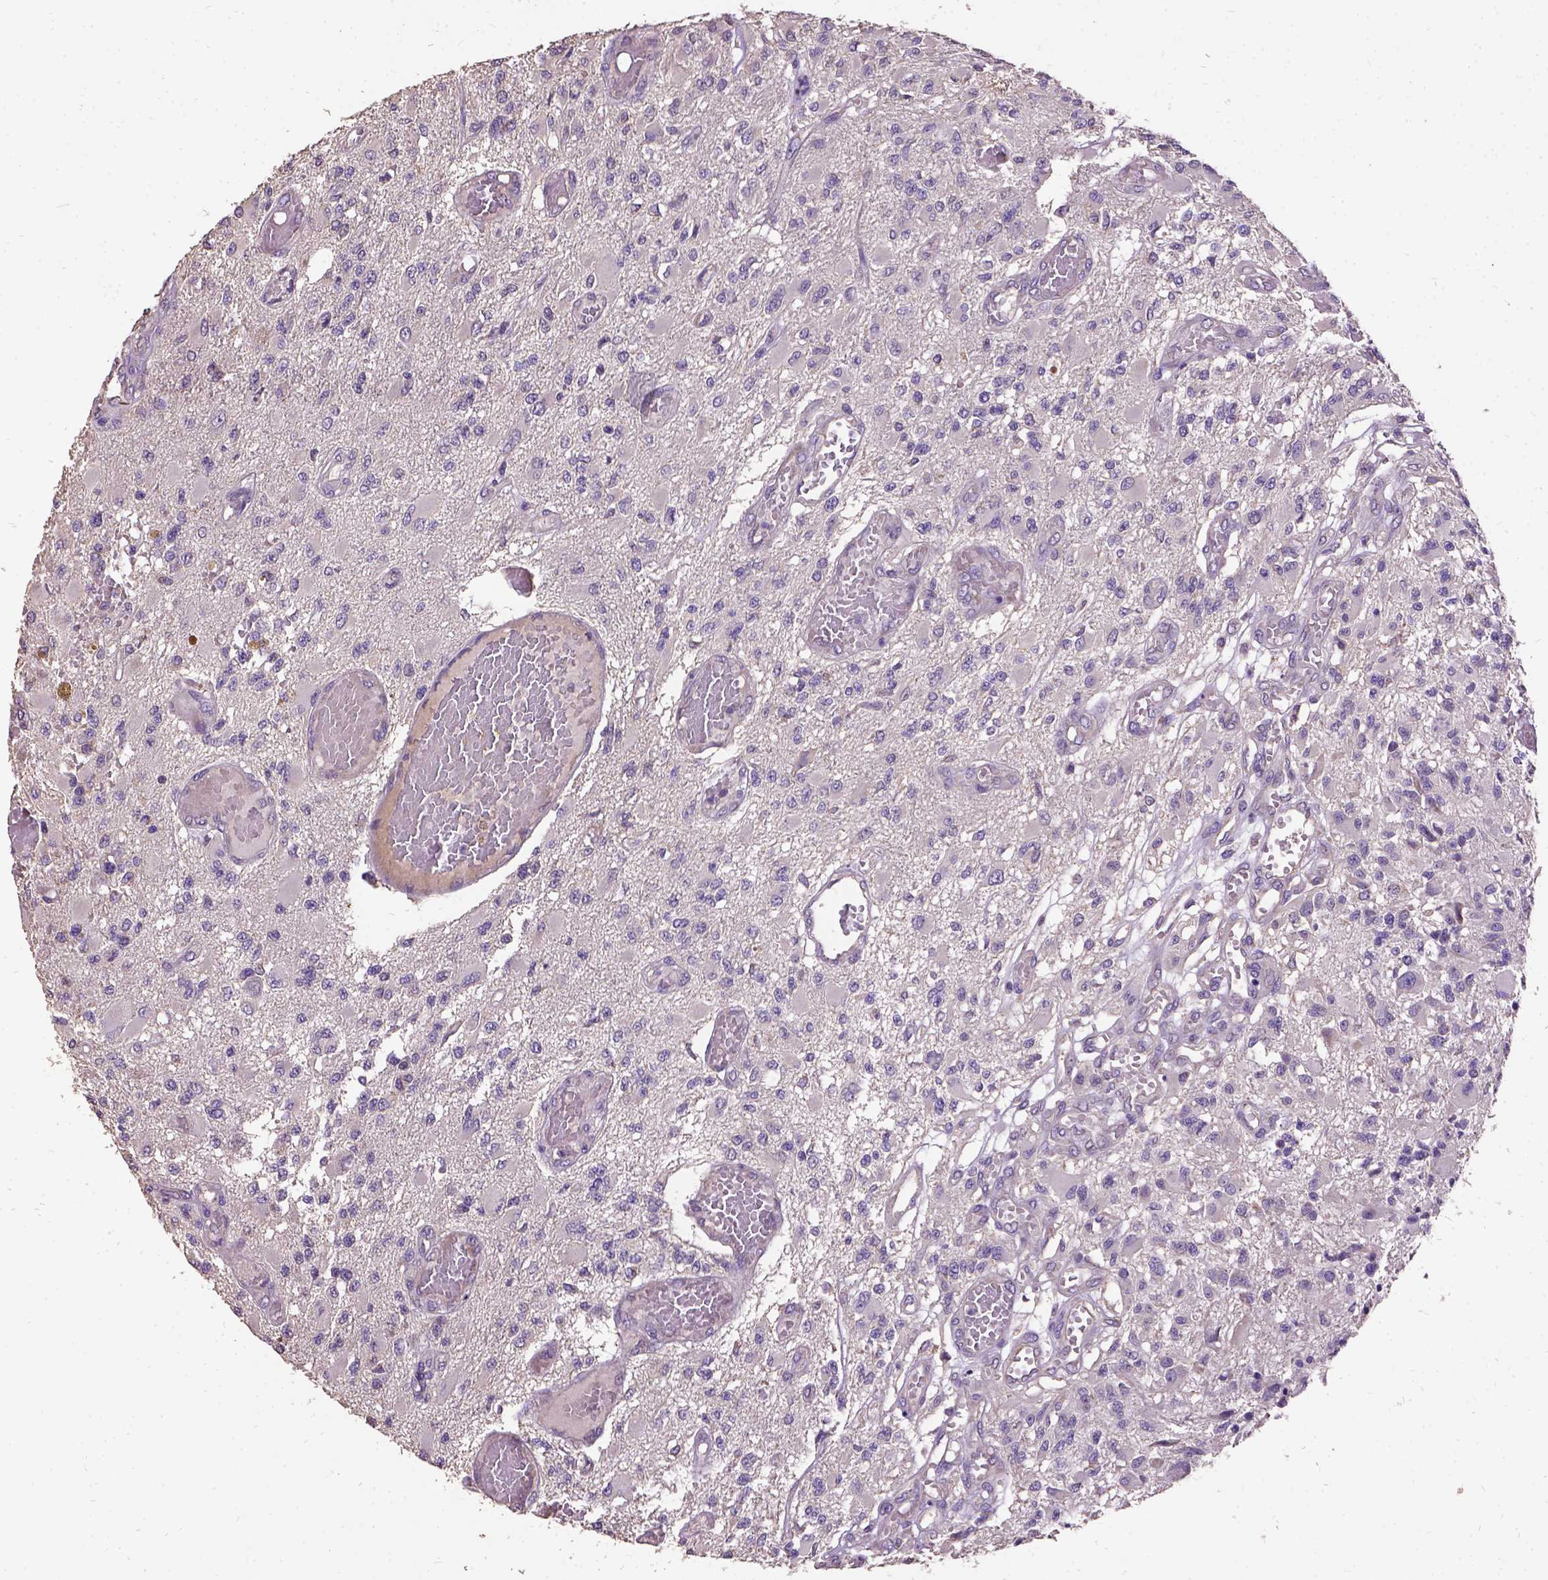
{"staining": {"intensity": "negative", "quantity": "none", "location": "none"}, "tissue": "glioma", "cell_type": "Tumor cells", "image_type": "cancer", "snomed": [{"axis": "morphology", "description": "Glioma, malignant, High grade"}, {"axis": "topography", "description": "Brain"}], "caption": "Human glioma stained for a protein using immunohistochemistry shows no expression in tumor cells.", "gene": "DQX1", "patient": {"sex": "female", "age": 63}}